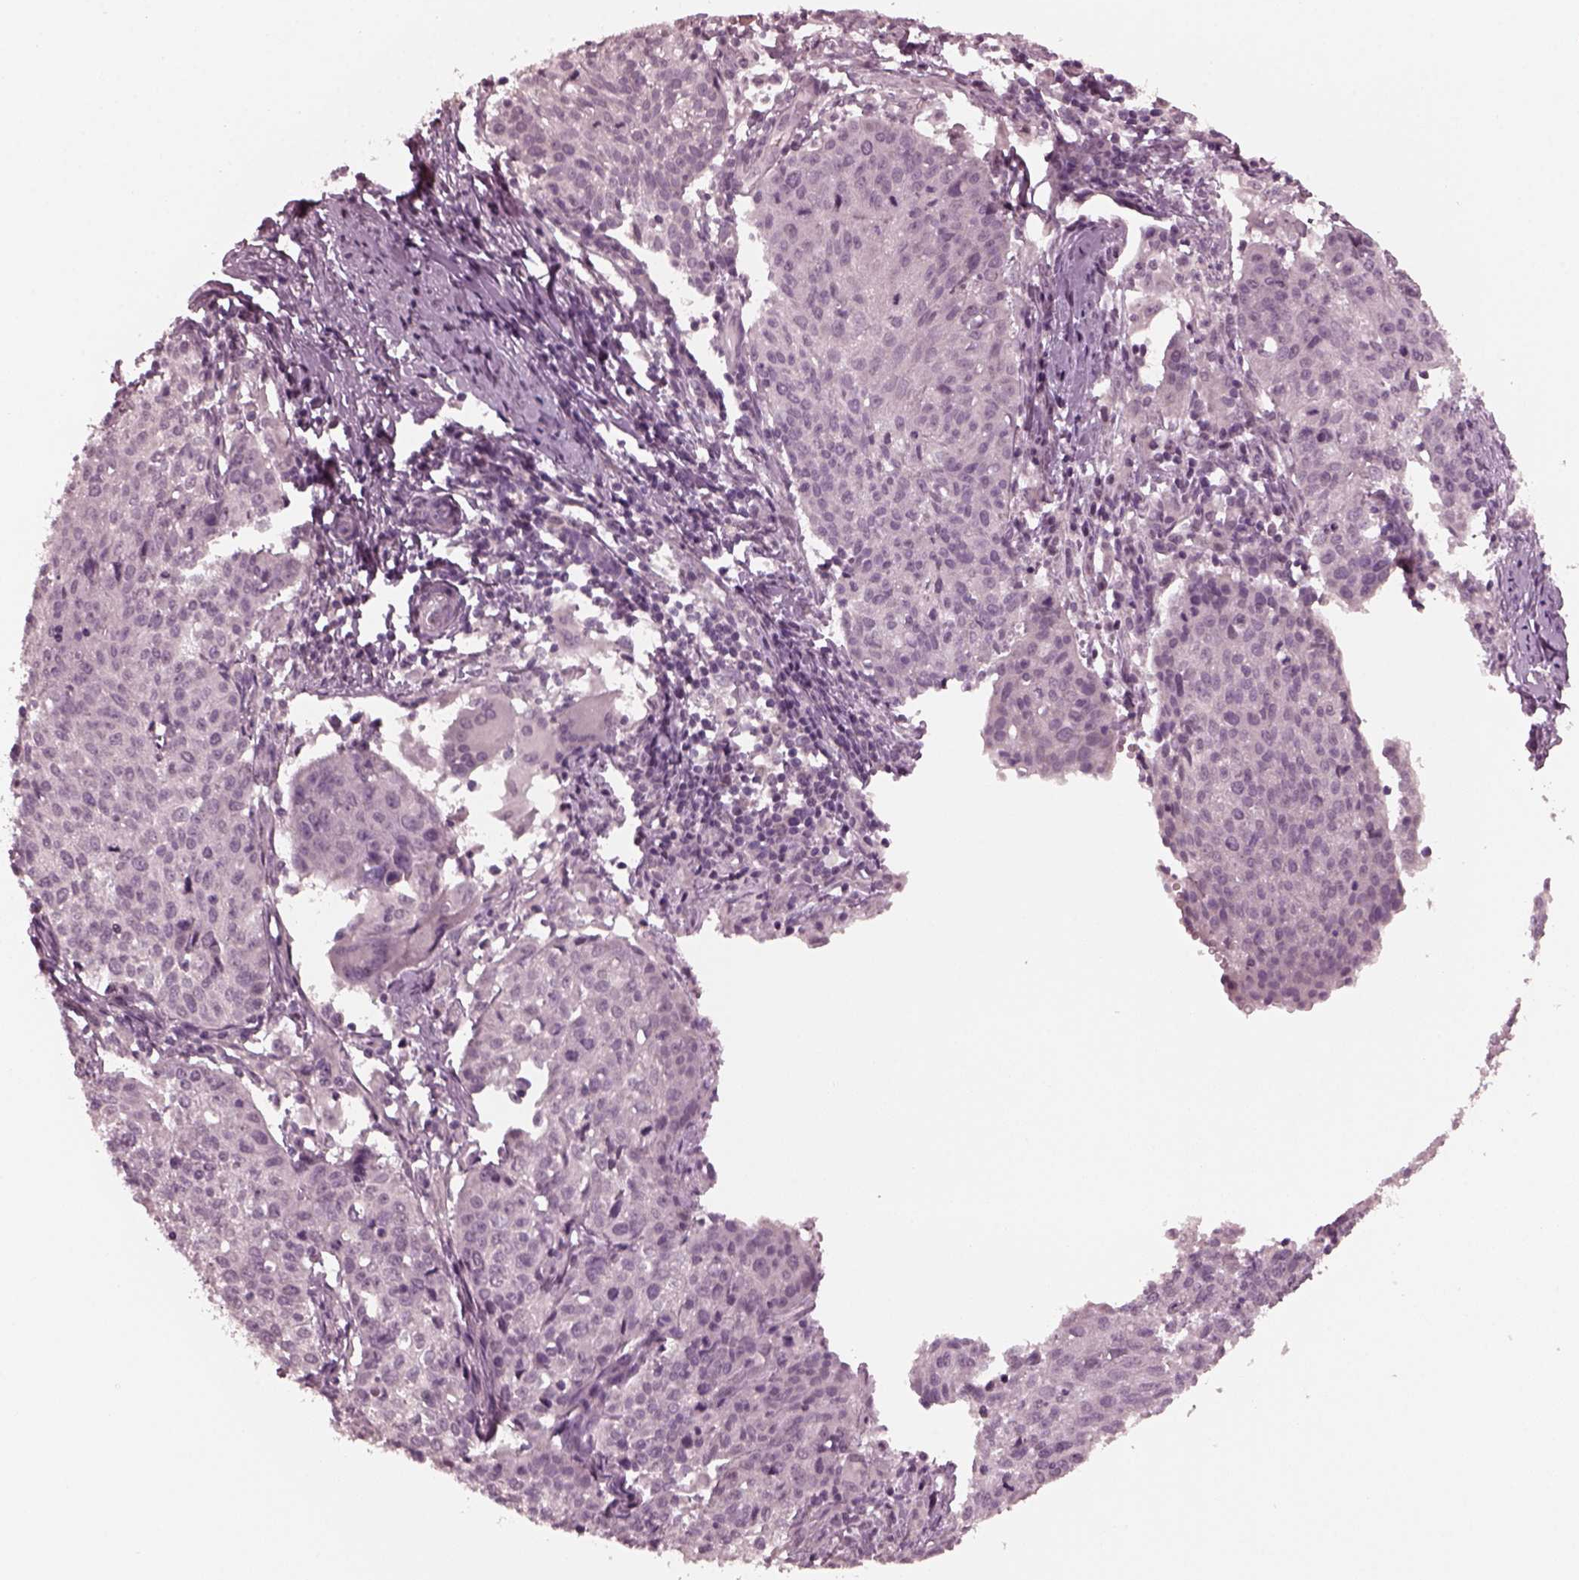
{"staining": {"intensity": "negative", "quantity": "none", "location": "none"}, "tissue": "cervical cancer", "cell_type": "Tumor cells", "image_type": "cancer", "snomed": [{"axis": "morphology", "description": "Squamous cell carcinoma, NOS"}, {"axis": "topography", "description": "Cervix"}], "caption": "Histopathology image shows no protein staining in tumor cells of cervical squamous cell carcinoma tissue.", "gene": "RGS7", "patient": {"sex": "female", "age": 38}}